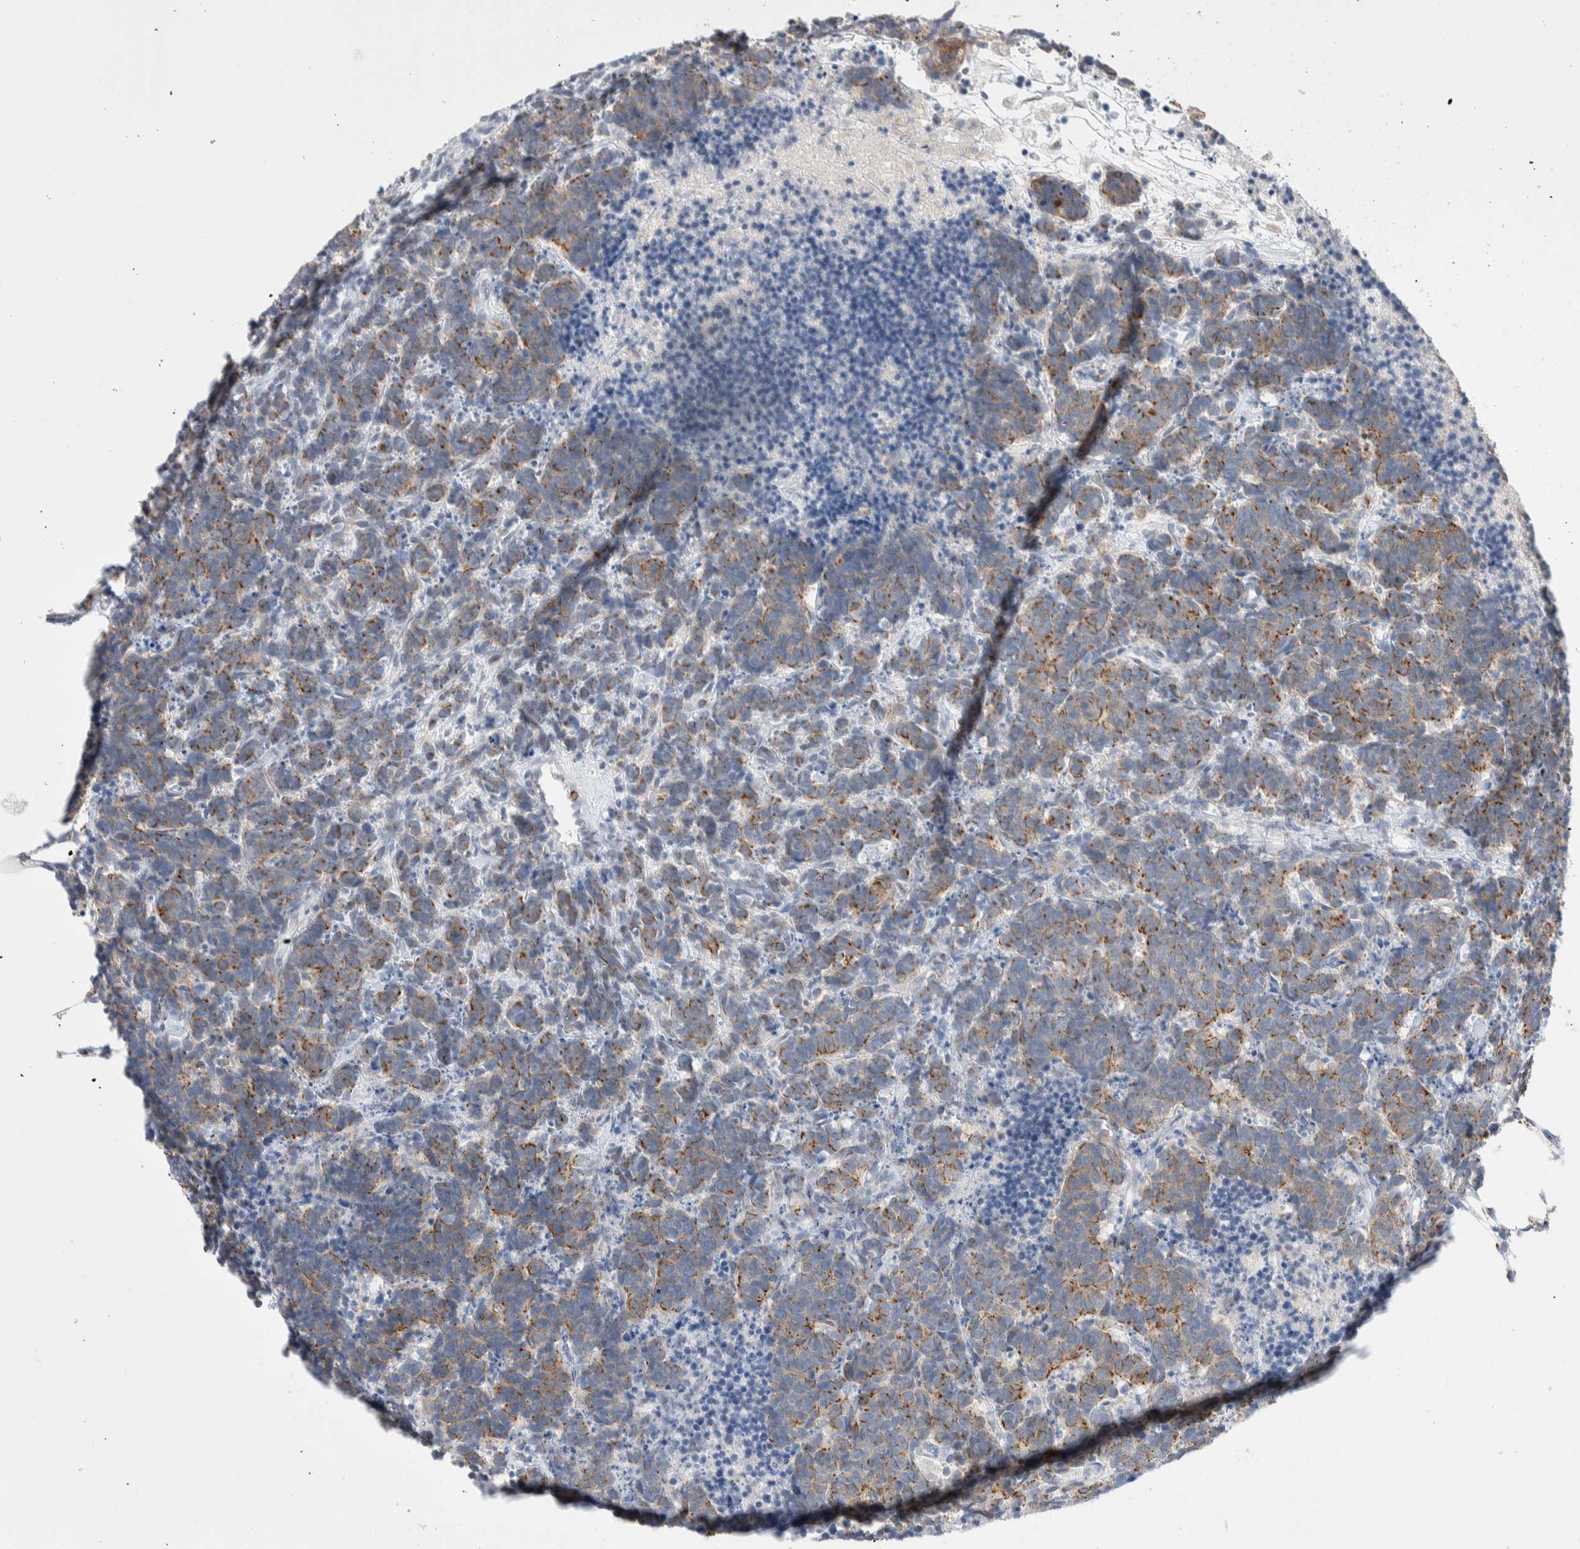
{"staining": {"intensity": "moderate", "quantity": ">75%", "location": "cytoplasmic/membranous"}, "tissue": "carcinoid", "cell_type": "Tumor cells", "image_type": "cancer", "snomed": [{"axis": "morphology", "description": "Carcinoma, NOS"}, {"axis": "morphology", "description": "Carcinoid, malignant, NOS"}, {"axis": "topography", "description": "Urinary bladder"}], "caption": "The photomicrograph displays immunohistochemical staining of carcinoid. There is moderate cytoplasmic/membranous positivity is present in about >75% of tumor cells.", "gene": "C1orf112", "patient": {"sex": "male", "age": 57}}